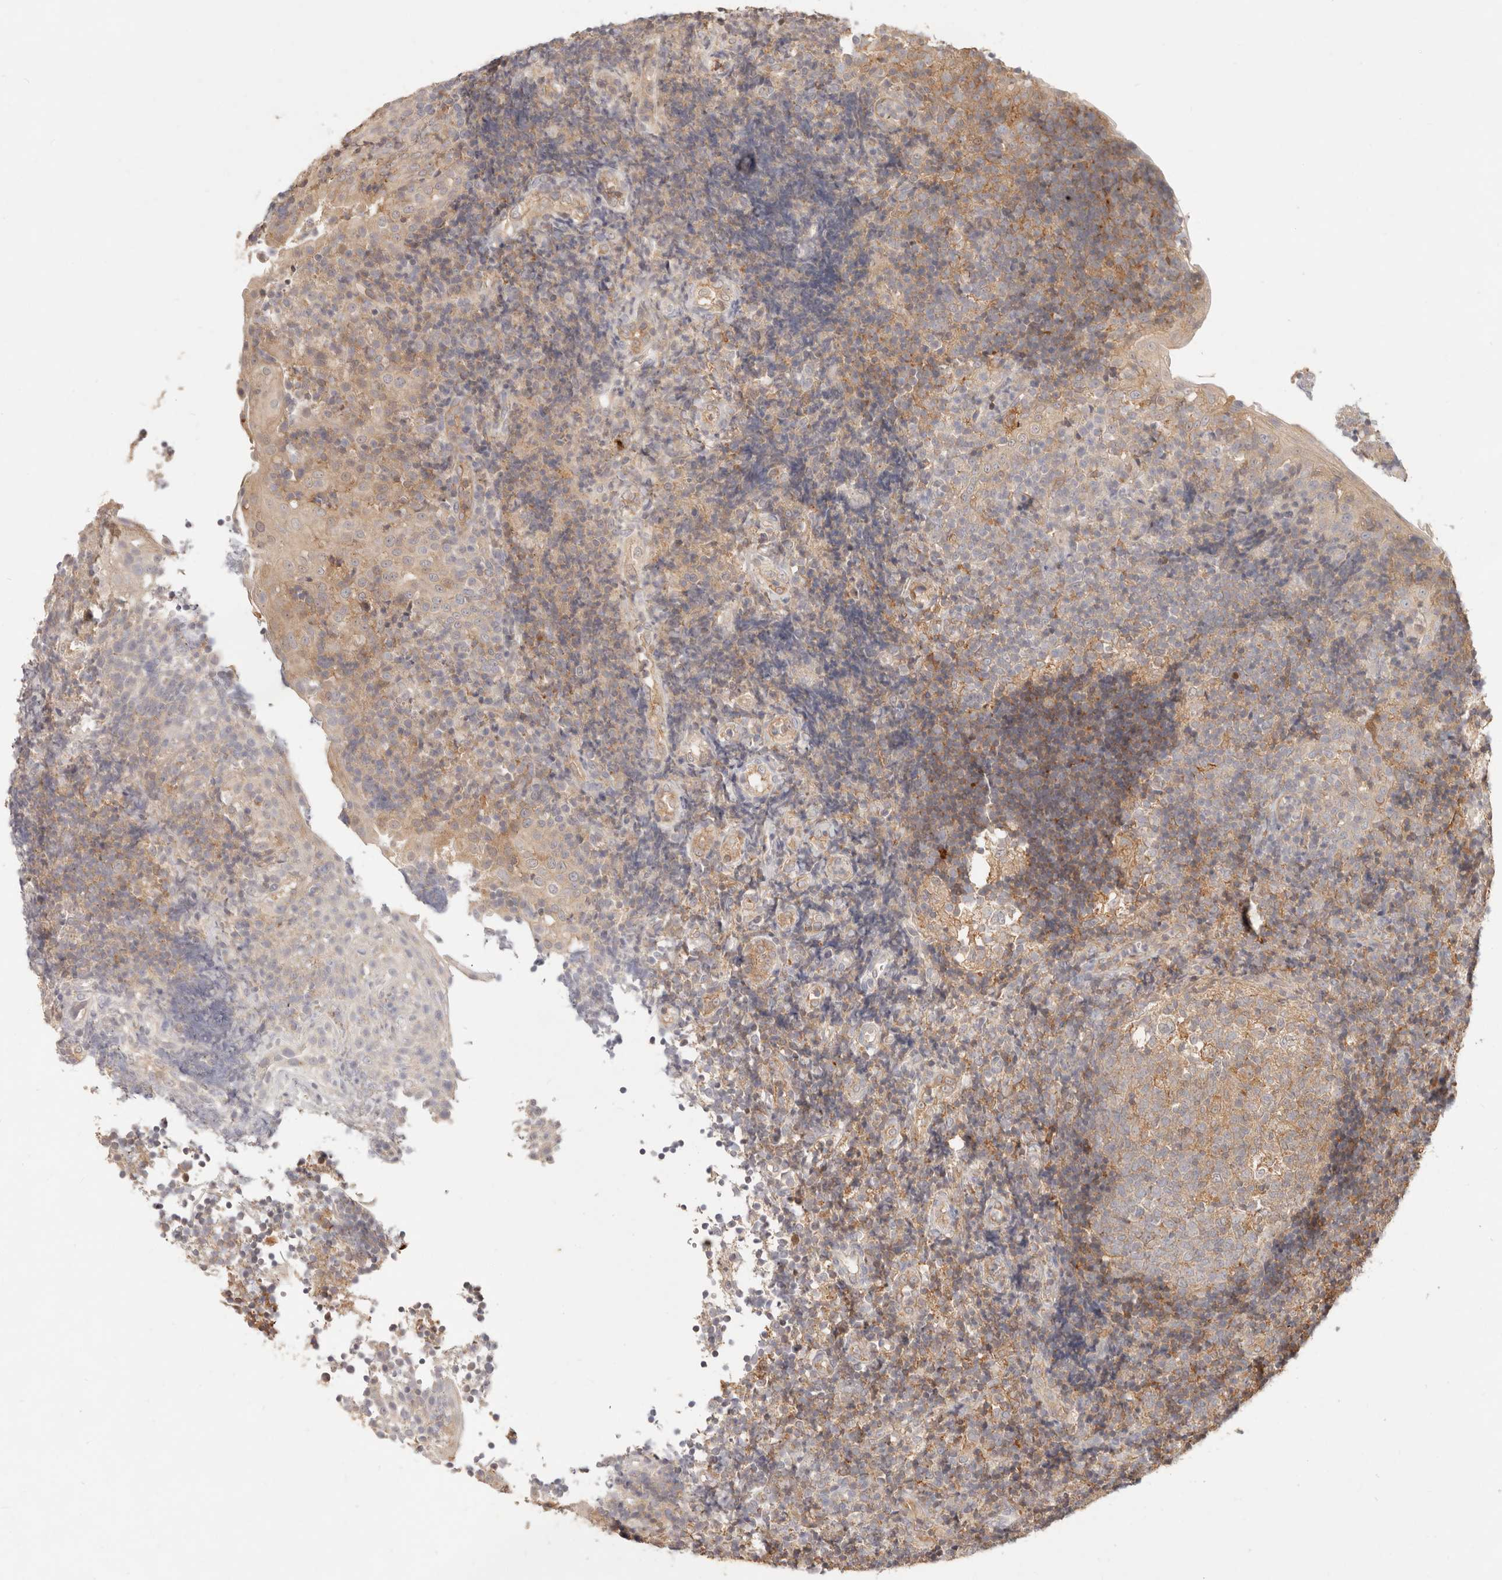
{"staining": {"intensity": "moderate", "quantity": "<25%", "location": "cytoplasmic/membranous"}, "tissue": "tonsil", "cell_type": "Germinal center cells", "image_type": "normal", "snomed": [{"axis": "morphology", "description": "Normal tissue, NOS"}, {"axis": "topography", "description": "Tonsil"}], "caption": "Immunohistochemistry (IHC) of normal human tonsil reveals low levels of moderate cytoplasmic/membranous expression in about <25% of germinal center cells.", "gene": "NECAP2", "patient": {"sex": "female", "age": 40}}